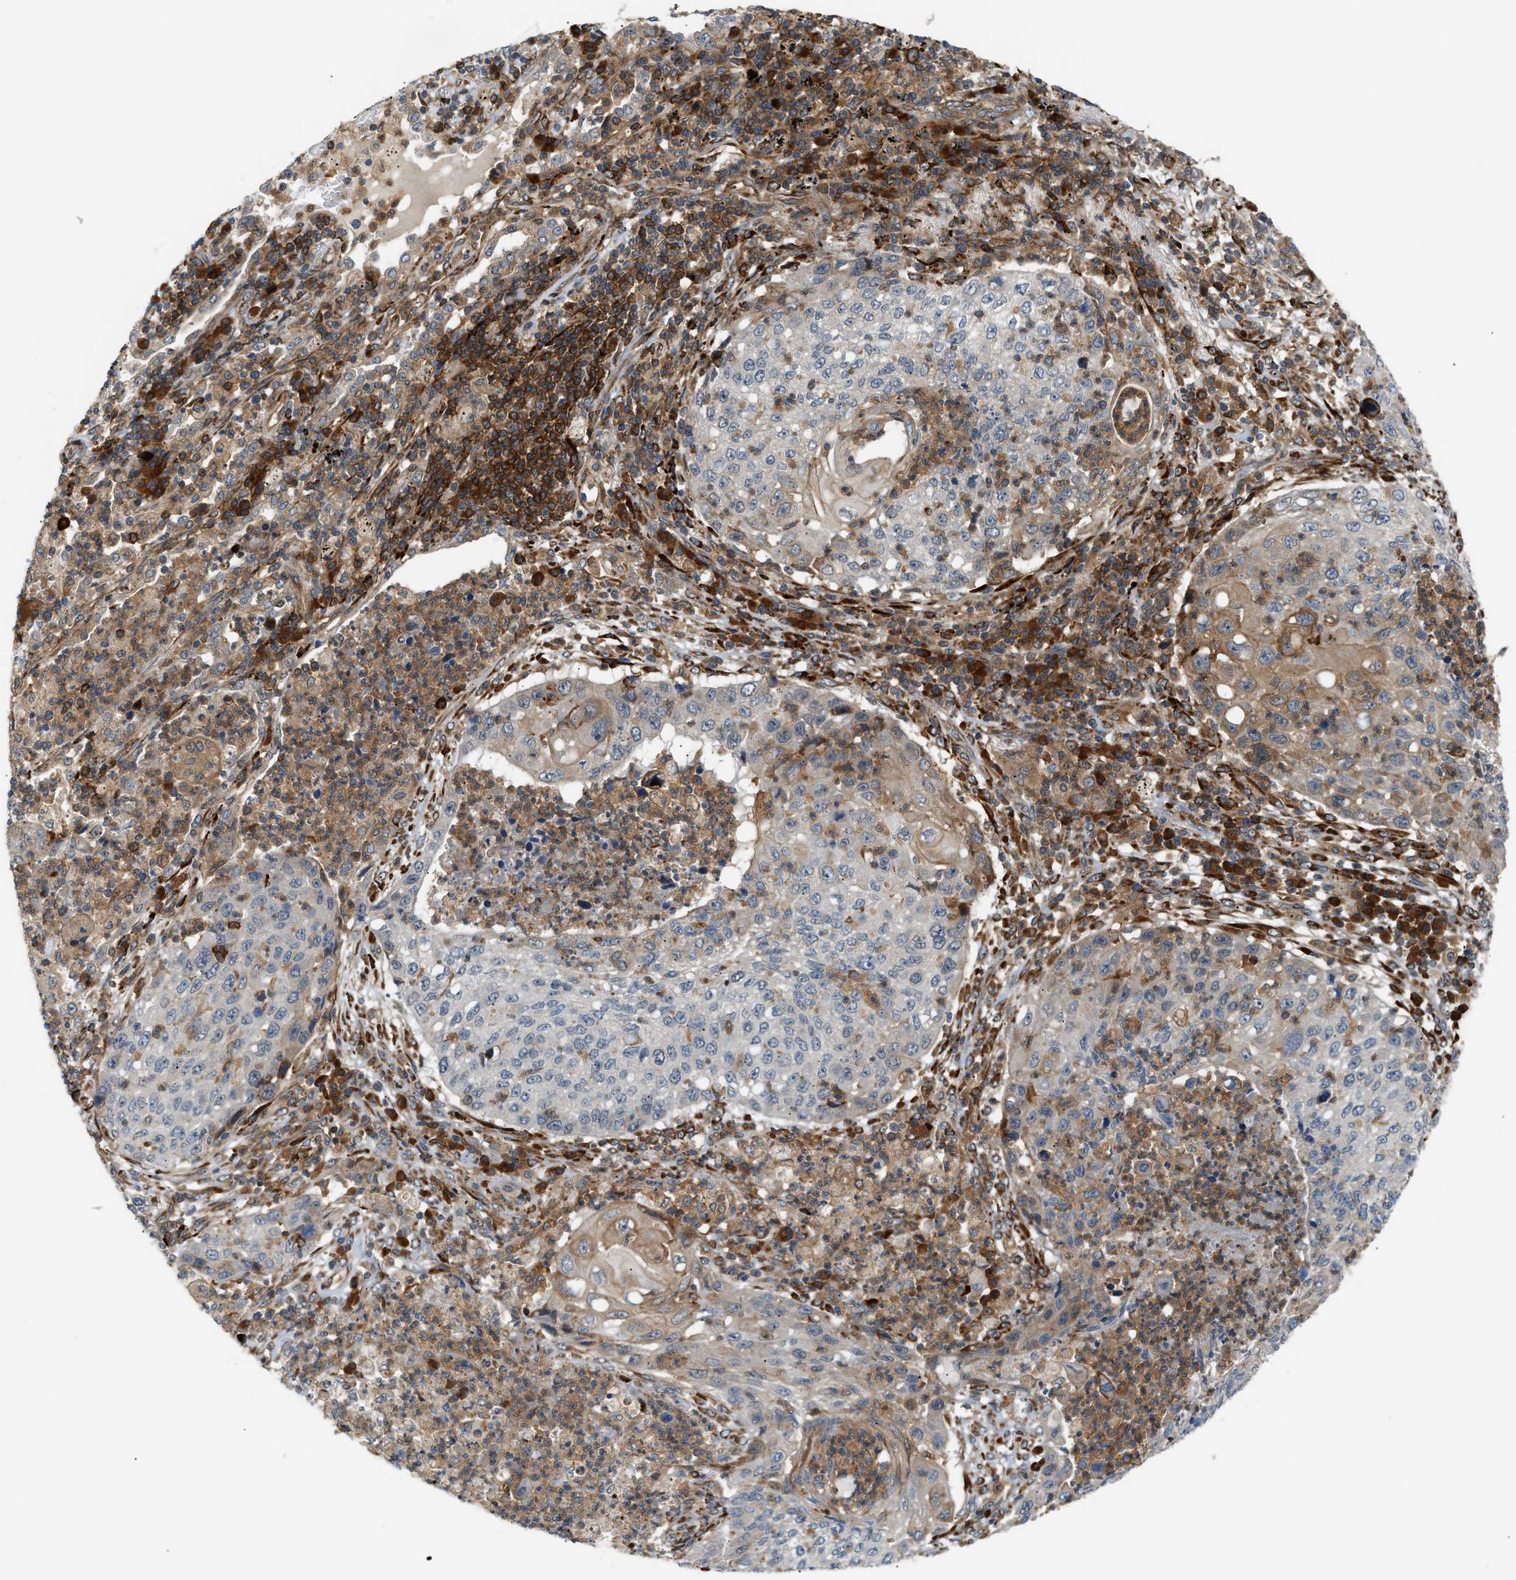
{"staining": {"intensity": "weak", "quantity": "<25%", "location": "cytoplasmic/membranous"}, "tissue": "lung cancer", "cell_type": "Tumor cells", "image_type": "cancer", "snomed": [{"axis": "morphology", "description": "Squamous cell carcinoma, NOS"}, {"axis": "topography", "description": "Lung"}], "caption": "Image shows no significant protein staining in tumor cells of lung cancer. Nuclei are stained in blue.", "gene": "PLCG2", "patient": {"sex": "female", "age": 63}}